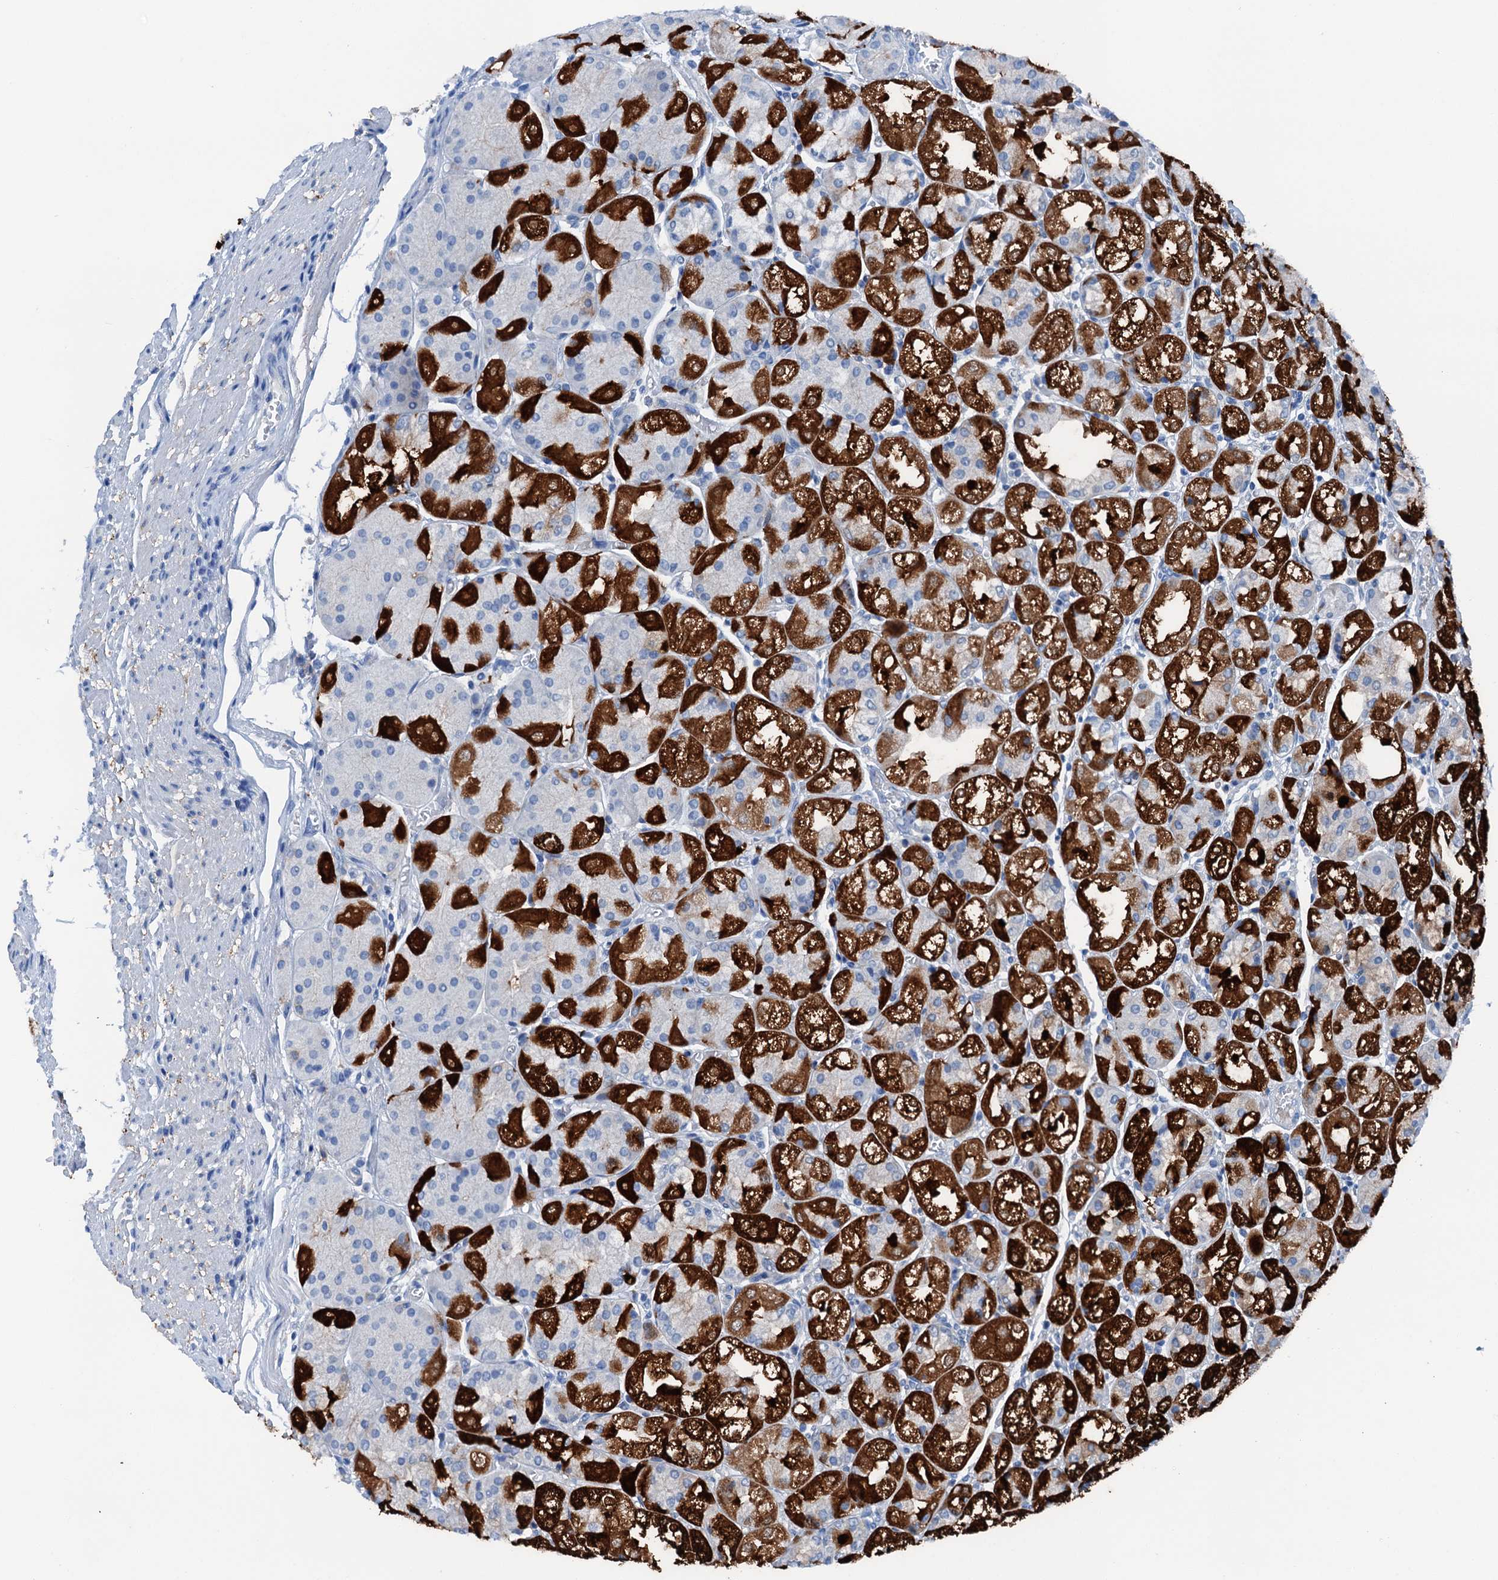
{"staining": {"intensity": "strong", "quantity": "25%-75%", "location": "cytoplasmic/membranous"}, "tissue": "stomach", "cell_type": "Glandular cells", "image_type": "normal", "snomed": [{"axis": "morphology", "description": "Normal tissue, NOS"}, {"axis": "topography", "description": "Stomach, upper"}], "caption": "The micrograph reveals immunohistochemical staining of benign stomach. There is strong cytoplasmic/membranous positivity is seen in approximately 25%-75% of glandular cells.", "gene": "C1QTNF4", "patient": {"sex": "male", "age": 72}}